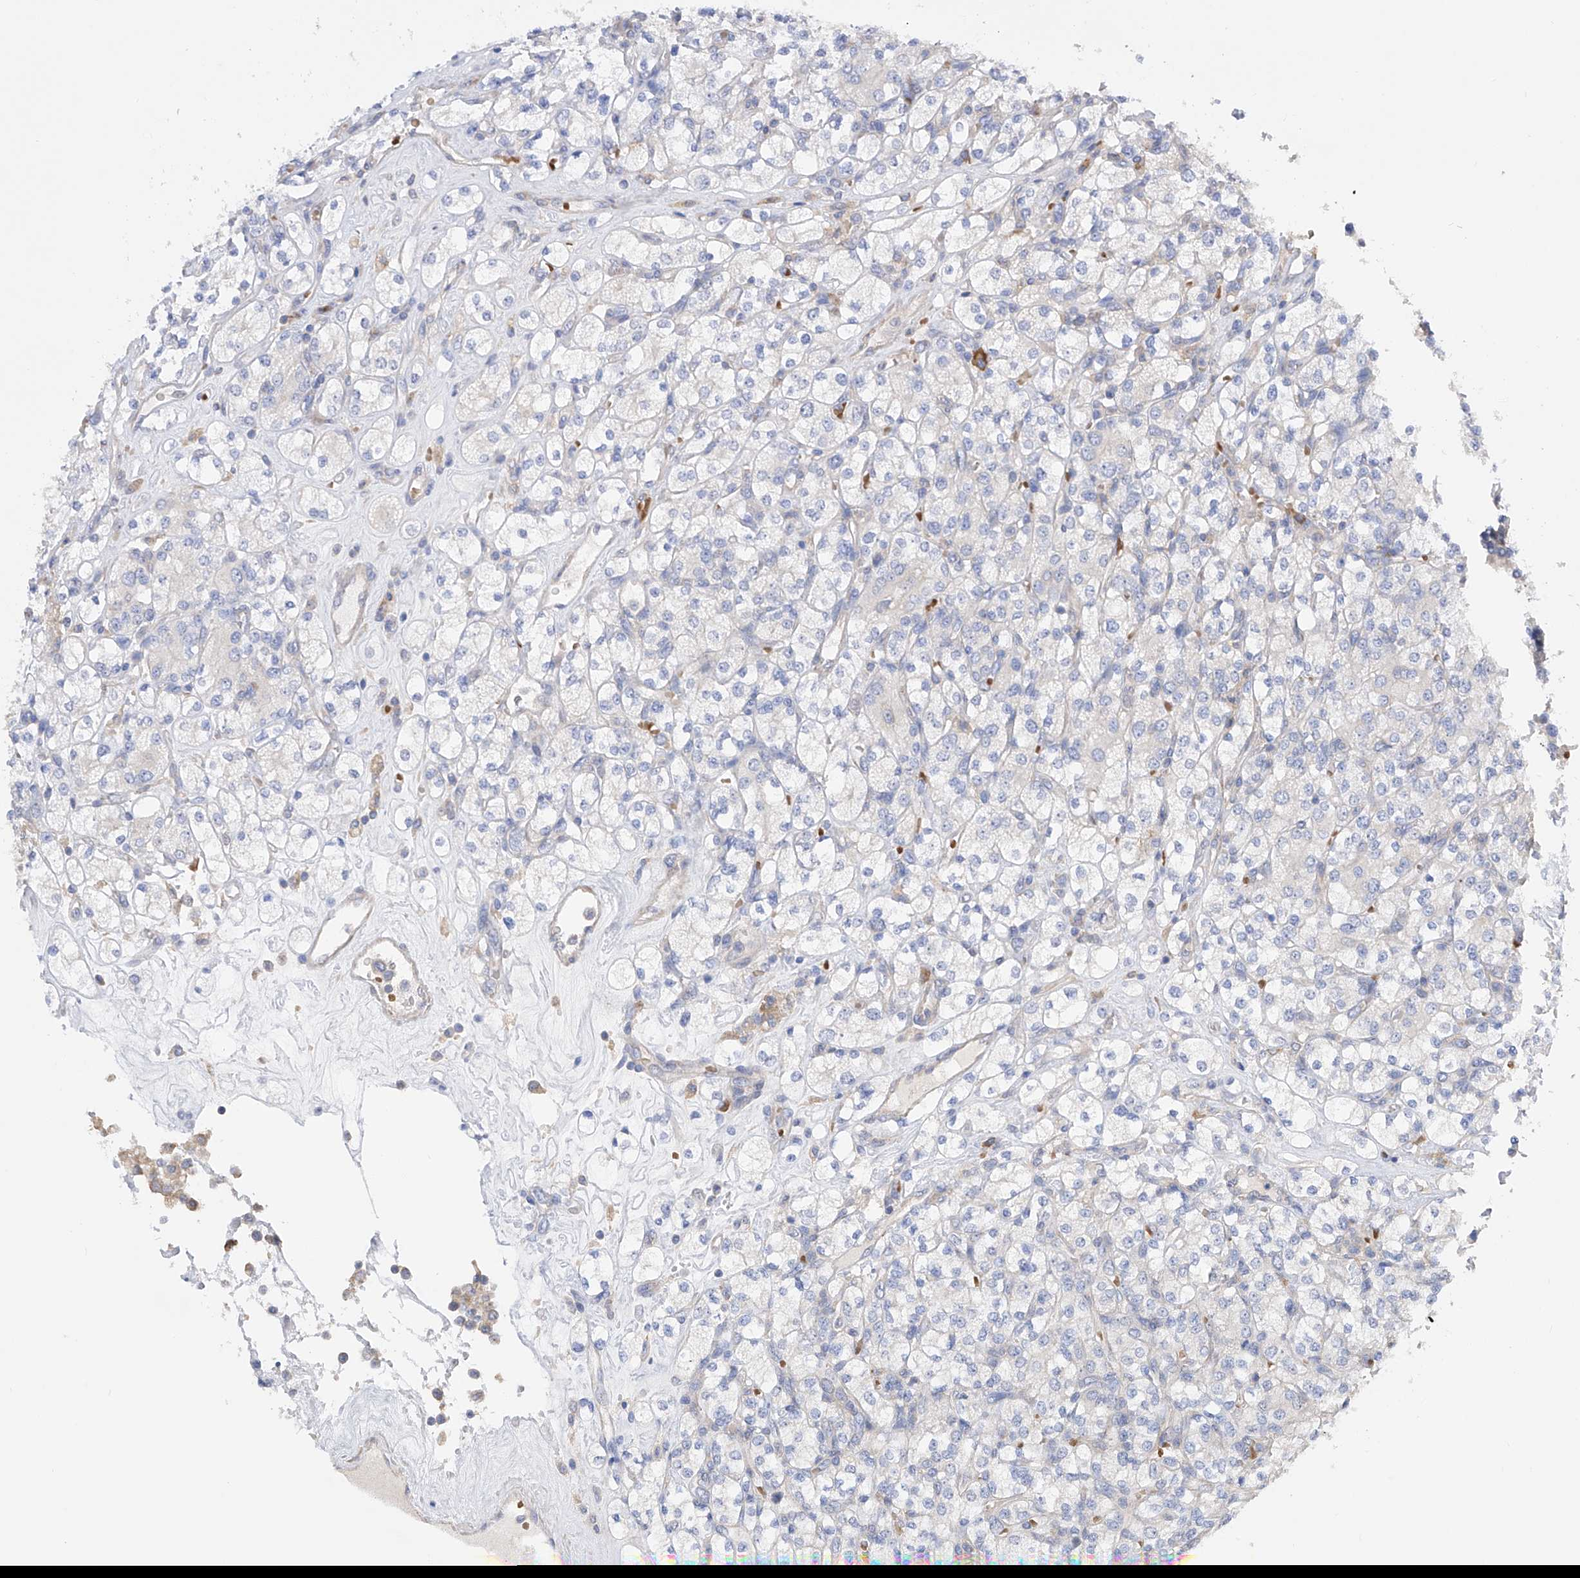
{"staining": {"intensity": "negative", "quantity": "none", "location": "none"}, "tissue": "renal cancer", "cell_type": "Tumor cells", "image_type": "cancer", "snomed": [{"axis": "morphology", "description": "Adenocarcinoma, NOS"}, {"axis": "topography", "description": "Kidney"}], "caption": "Immunohistochemistry micrograph of human renal cancer (adenocarcinoma) stained for a protein (brown), which shows no staining in tumor cells. (DAB (3,3'-diaminobenzidine) immunohistochemistry visualized using brightfield microscopy, high magnification).", "gene": "NFATC4", "patient": {"sex": "male", "age": 77}}